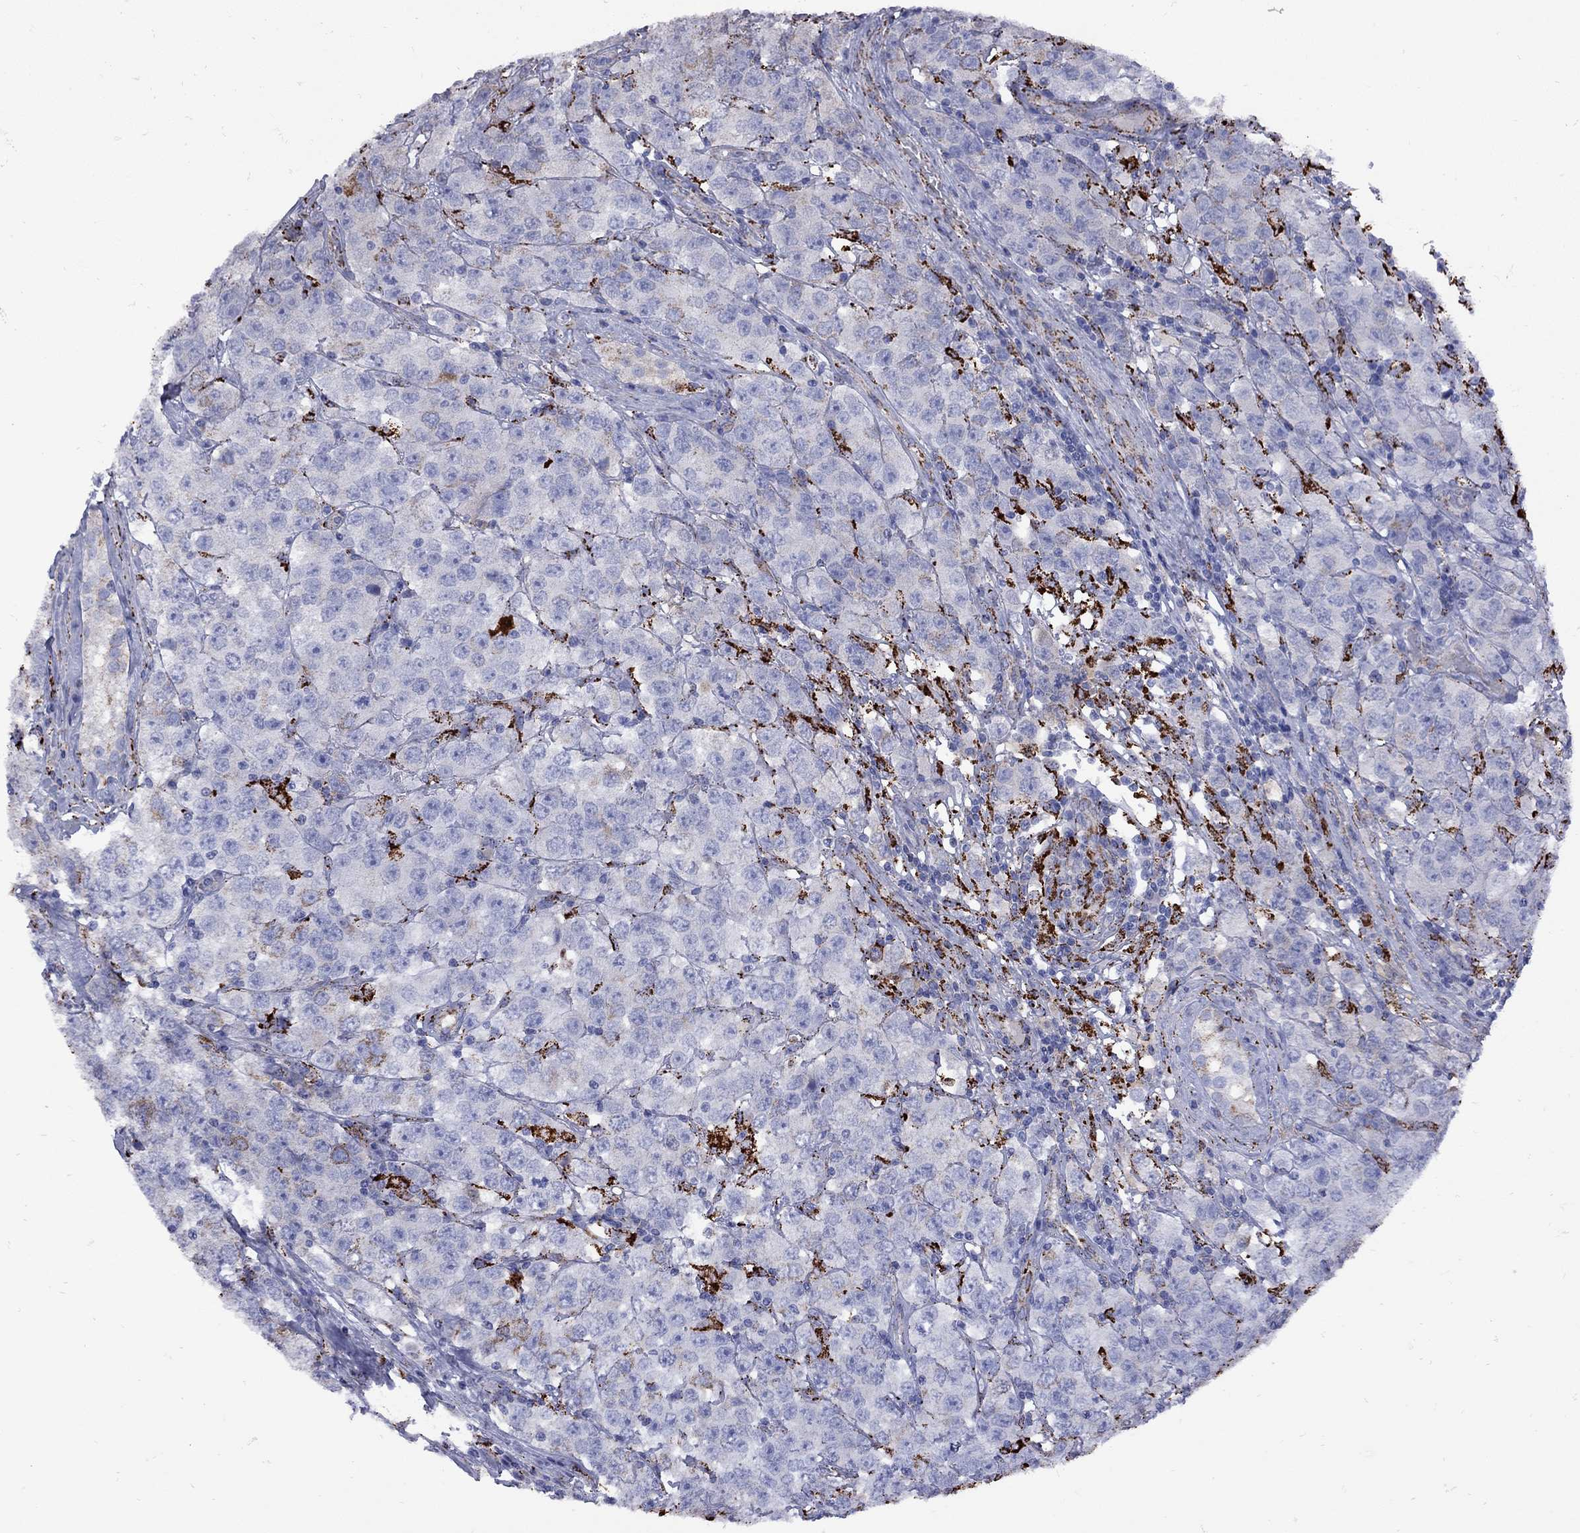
{"staining": {"intensity": "moderate", "quantity": "<25%", "location": "cytoplasmic/membranous"}, "tissue": "testis cancer", "cell_type": "Tumor cells", "image_type": "cancer", "snomed": [{"axis": "morphology", "description": "Seminoma, NOS"}, {"axis": "topography", "description": "Testis"}], "caption": "Human seminoma (testis) stained with a brown dye displays moderate cytoplasmic/membranous positive expression in about <25% of tumor cells.", "gene": "SESTD1", "patient": {"sex": "male", "age": 52}}